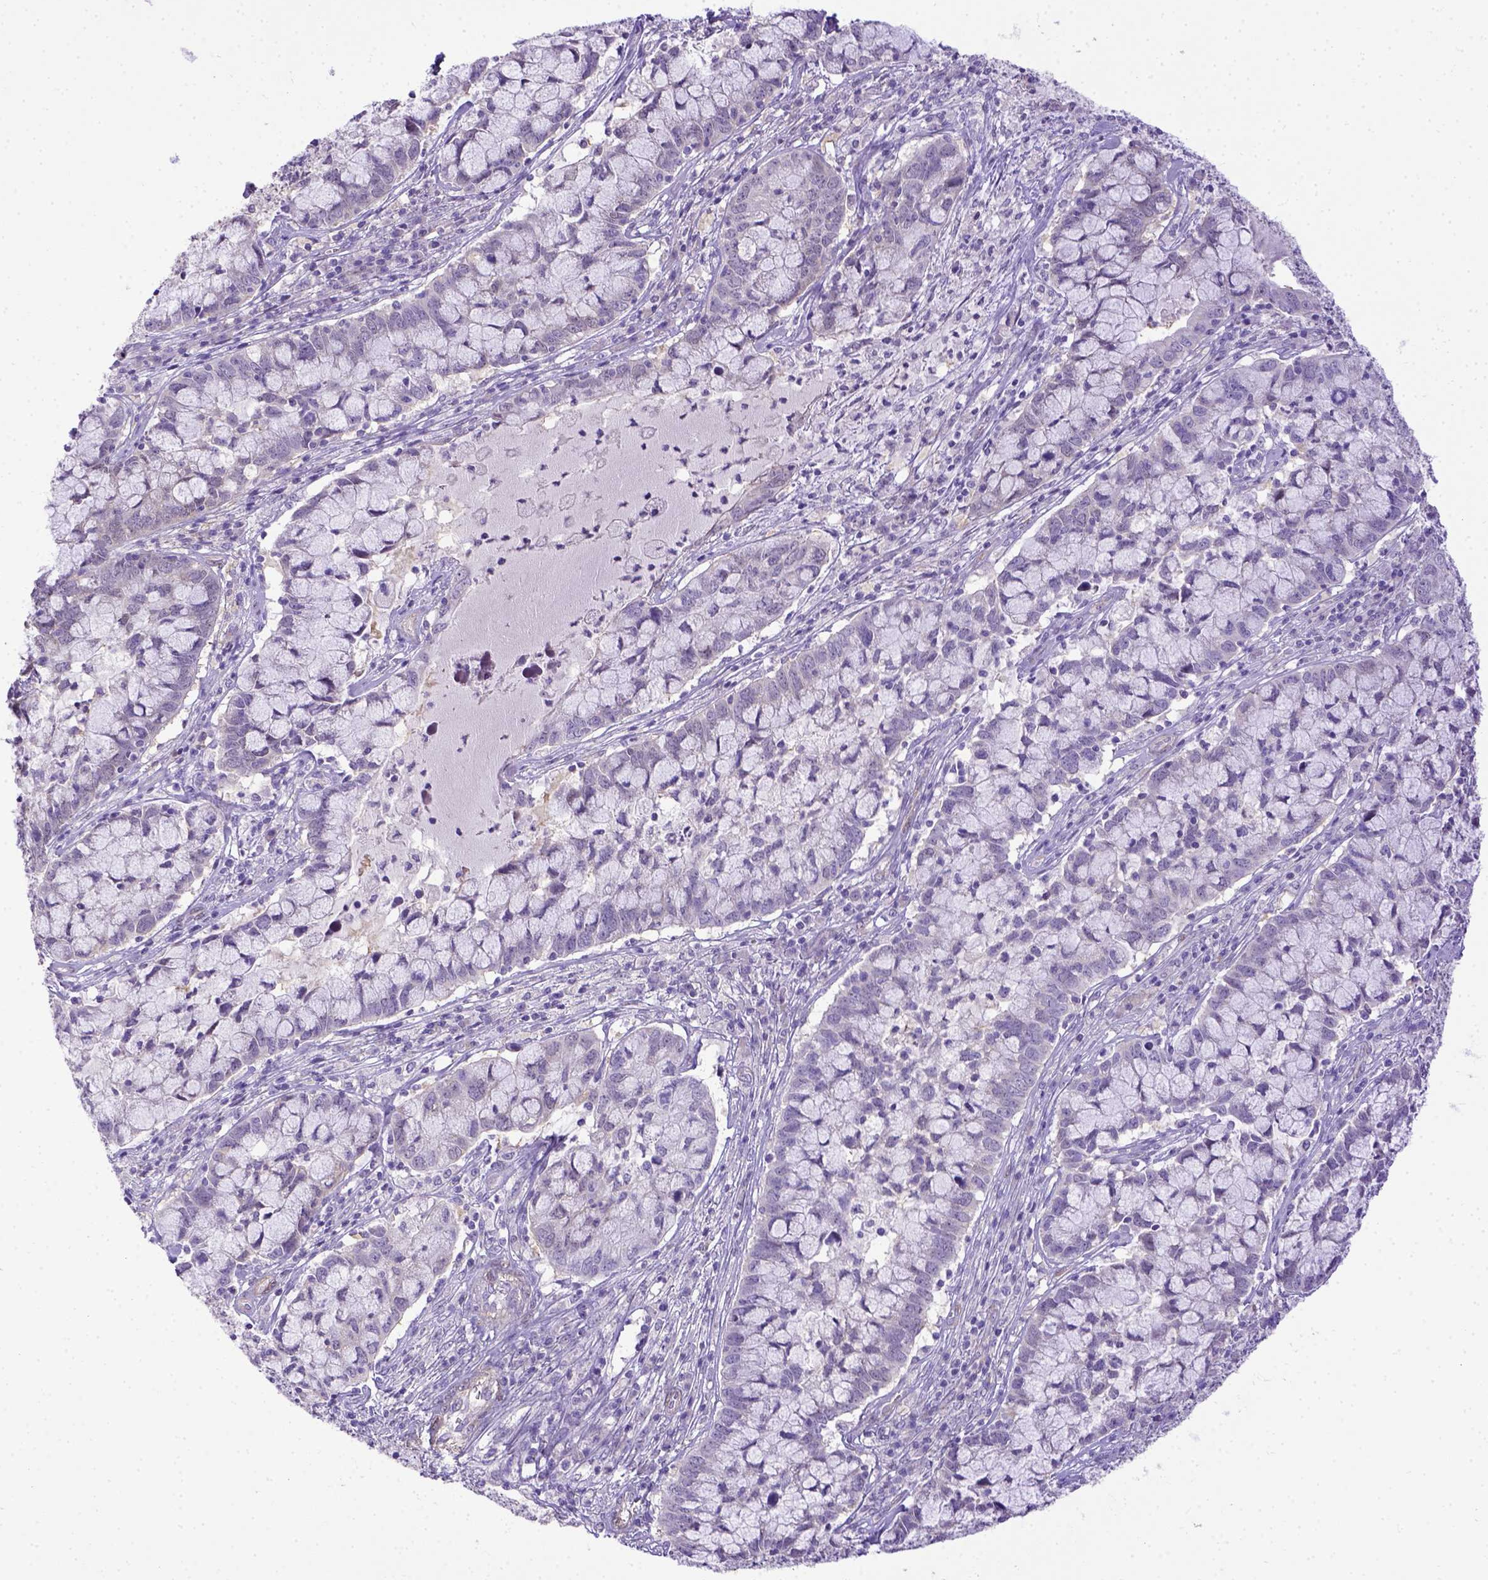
{"staining": {"intensity": "negative", "quantity": "none", "location": "none"}, "tissue": "cervical cancer", "cell_type": "Tumor cells", "image_type": "cancer", "snomed": [{"axis": "morphology", "description": "Adenocarcinoma, NOS"}, {"axis": "topography", "description": "Cervix"}], "caption": "Protein analysis of adenocarcinoma (cervical) exhibits no significant positivity in tumor cells.", "gene": "BTN1A1", "patient": {"sex": "female", "age": 40}}